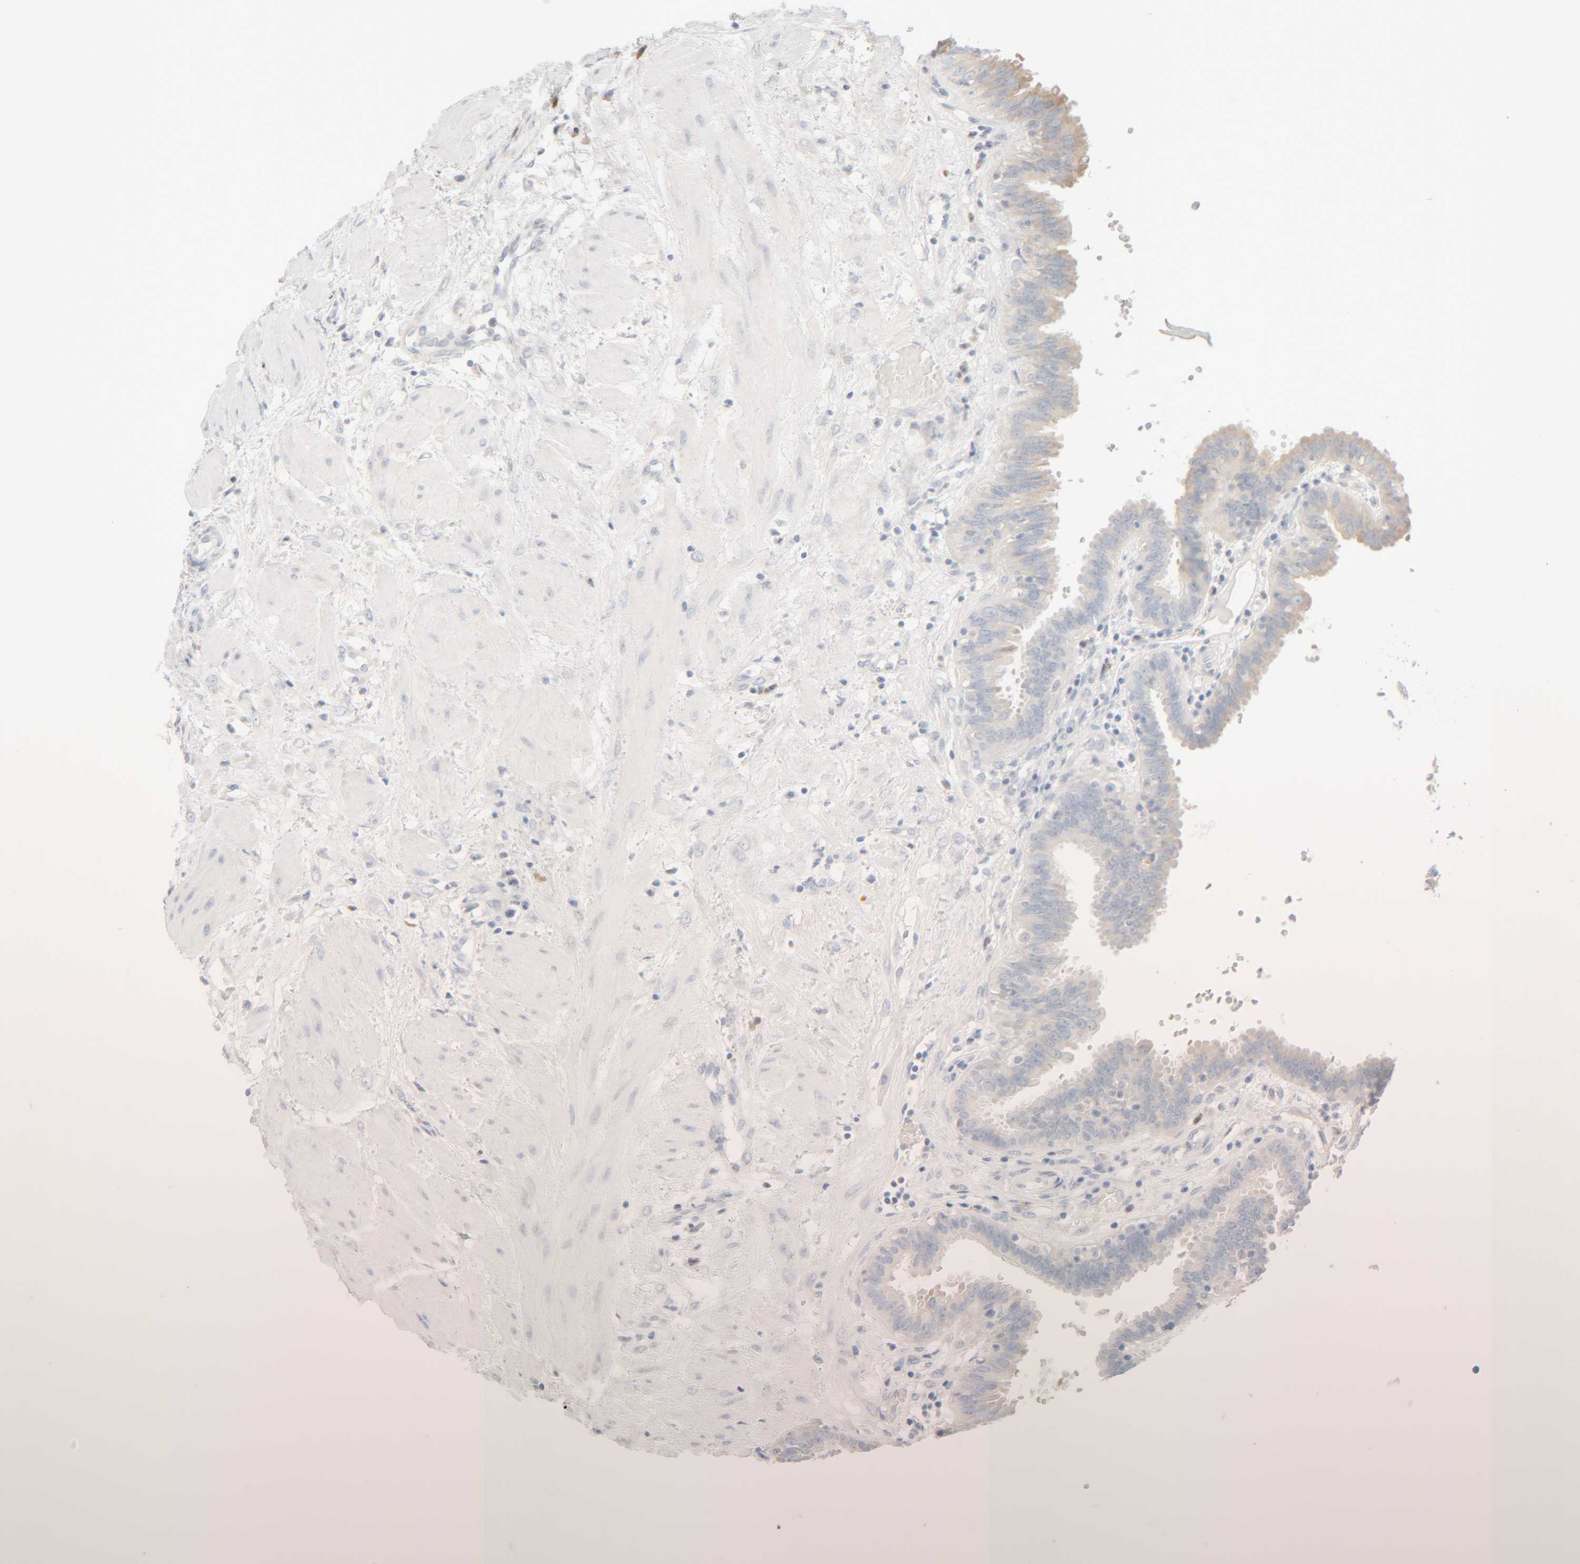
{"staining": {"intensity": "weak", "quantity": "<25%", "location": "cytoplasmic/membranous"}, "tissue": "fallopian tube", "cell_type": "Glandular cells", "image_type": "normal", "snomed": [{"axis": "morphology", "description": "Normal tissue, NOS"}, {"axis": "topography", "description": "Fallopian tube"}, {"axis": "topography", "description": "Placenta"}], "caption": "This is an IHC micrograph of benign human fallopian tube. There is no staining in glandular cells.", "gene": "RIDA", "patient": {"sex": "female", "age": 32}}